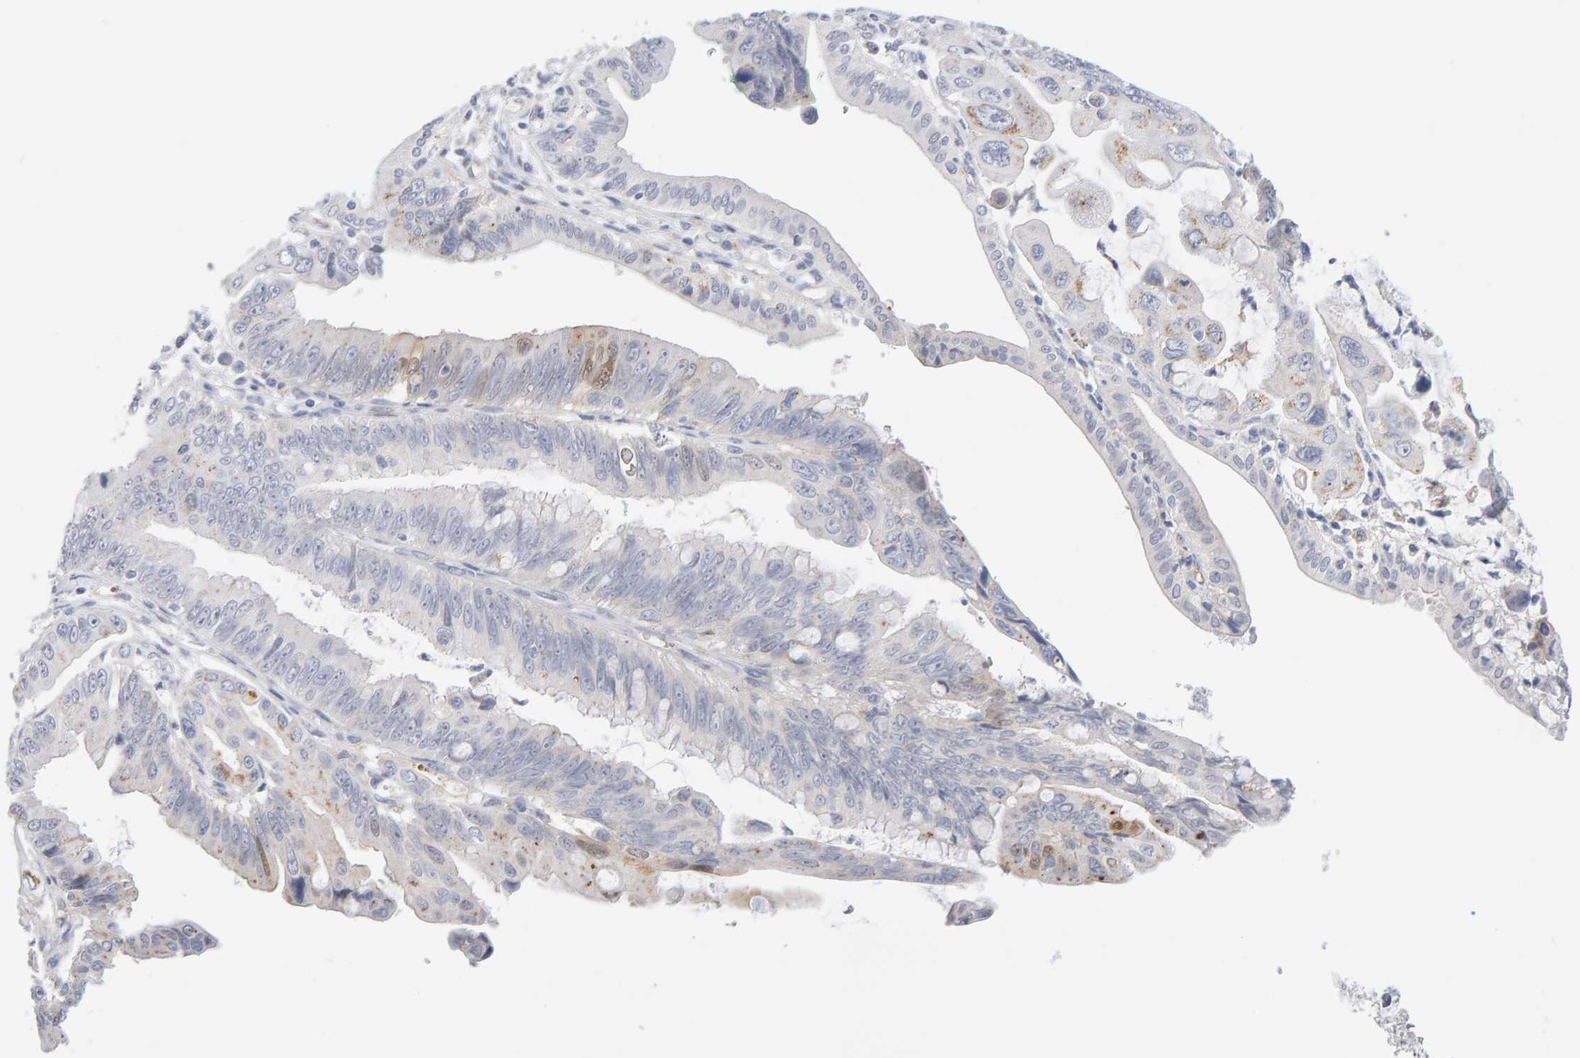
{"staining": {"intensity": "weak", "quantity": "<25%", "location": "cytoplasmic/membranous"}, "tissue": "pancreatic cancer", "cell_type": "Tumor cells", "image_type": "cancer", "snomed": [{"axis": "morphology", "description": "Adenocarcinoma, NOS"}, {"axis": "topography", "description": "Pancreas"}], "caption": "The image demonstrates no significant expression in tumor cells of pancreatic cancer (adenocarcinoma).", "gene": "METRNL", "patient": {"sex": "female", "age": 72}}